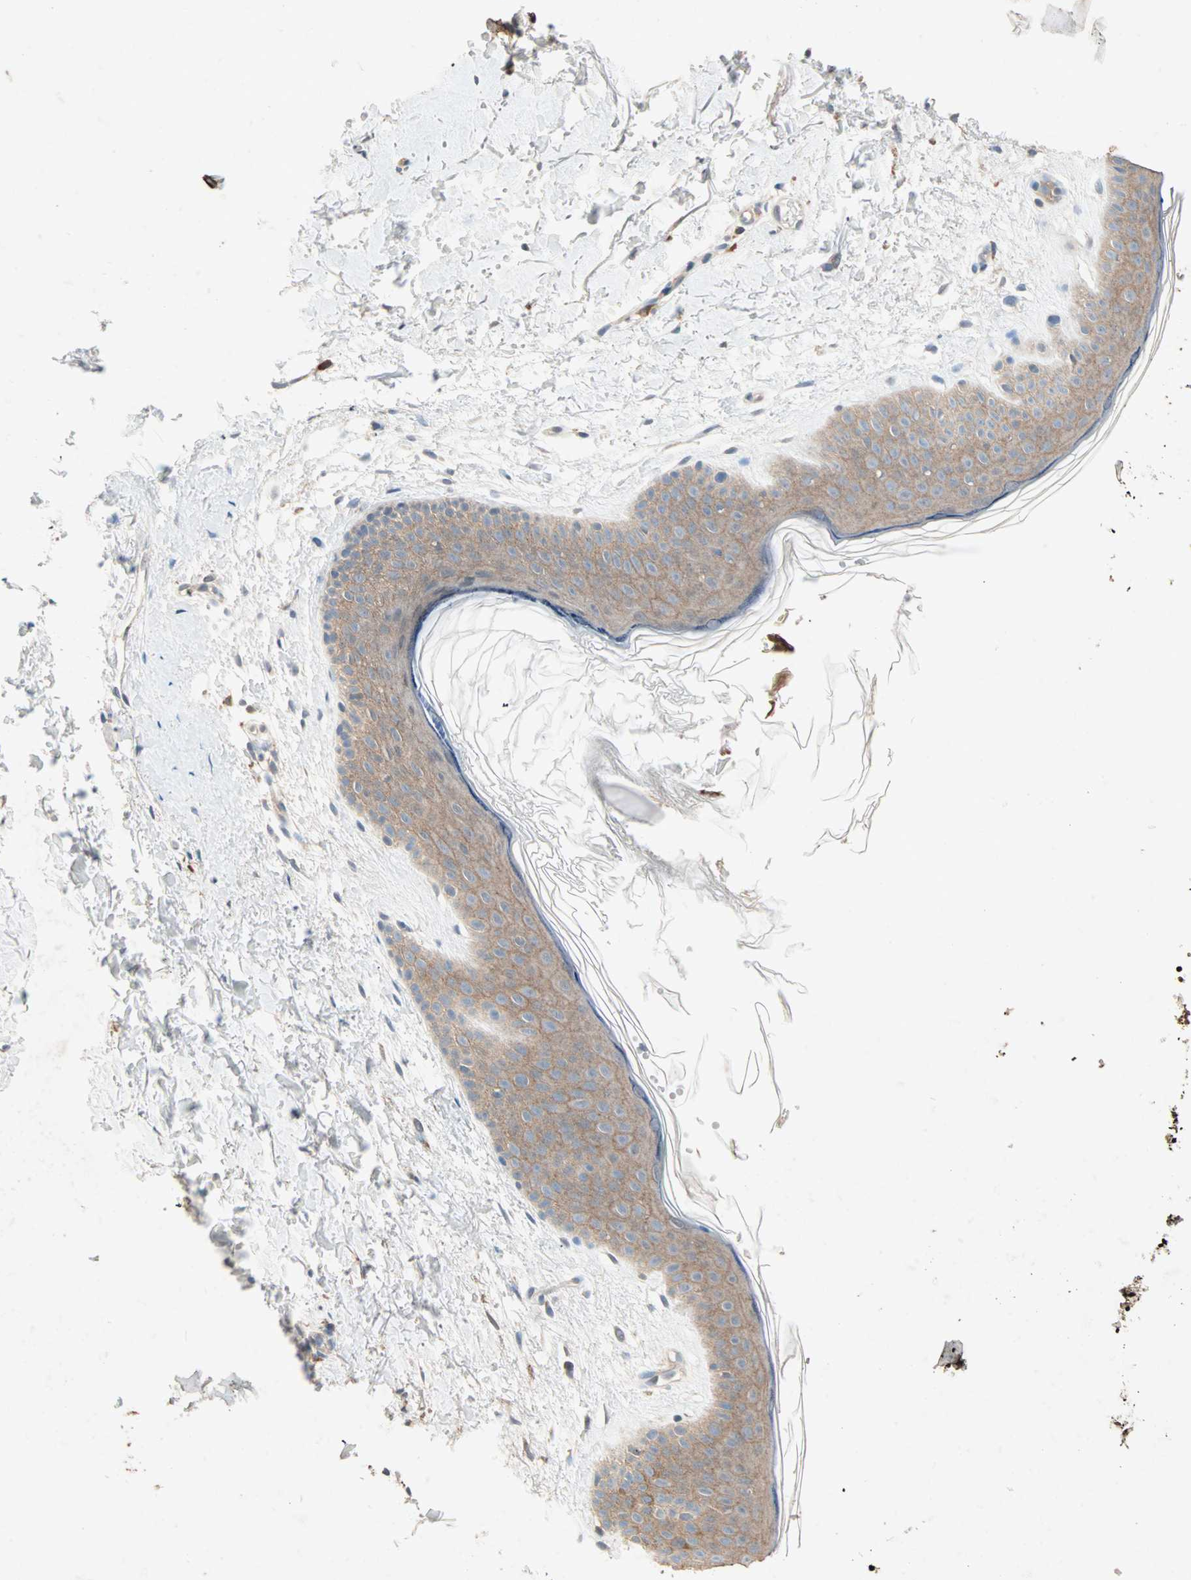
{"staining": {"intensity": "weak", "quantity": ">75%", "location": "cytoplasmic/membranous"}, "tissue": "skin", "cell_type": "Fibroblasts", "image_type": "normal", "snomed": [{"axis": "morphology", "description": "Normal tissue, NOS"}, {"axis": "topography", "description": "Skin"}], "caption": "The histopathology image shows immunohistochemical staining of unremarkable skin. There is weak cytoplasmic/membranous expression is seen in approximately >75% of fibroblasts. The protein of interest is shown in brown color, while the nuclei are stained blue.", "gene": "TTF2", "patient": {"sex": "female", "age": 56}}